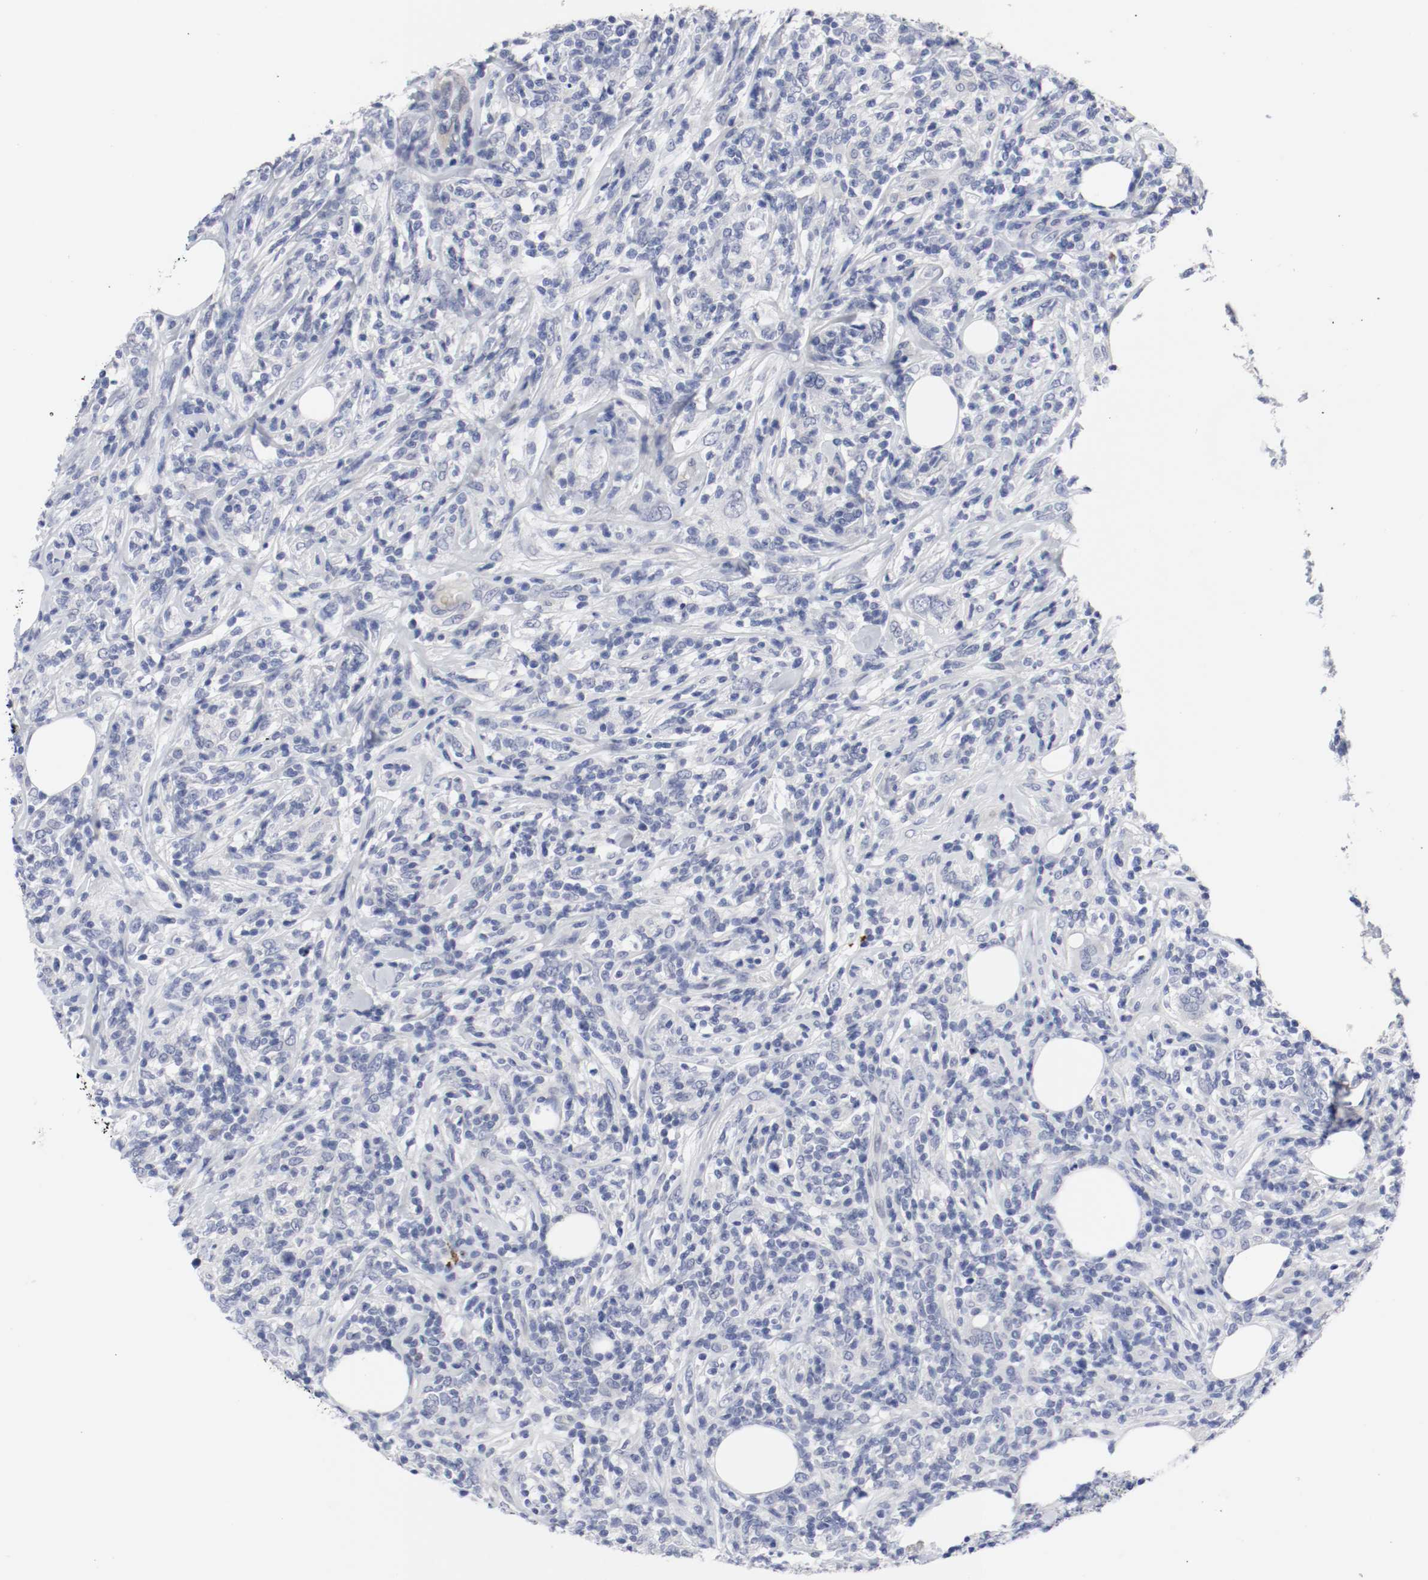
{"staining": {"intensity": "negative", "quantity": "none", "location": "none"}, "tissue": "lymphoma", "cell_type": "Tumor cells", "image_type": "cancer", "snomed": [{"axis": "morphology", "description": "Malignant lymphoma, non-Hodgkin's type, High grade"}, {"axis": "topography", "description": "Lymph node"}], "caption": "This is an immunohistochemistry histopathology image of human malignant lymphoma, non-Hodgkin's type (high-grade). There is no expression in tumor cells.", "gene": "KIT", "patient": {"sex": "female", "age": 84}}